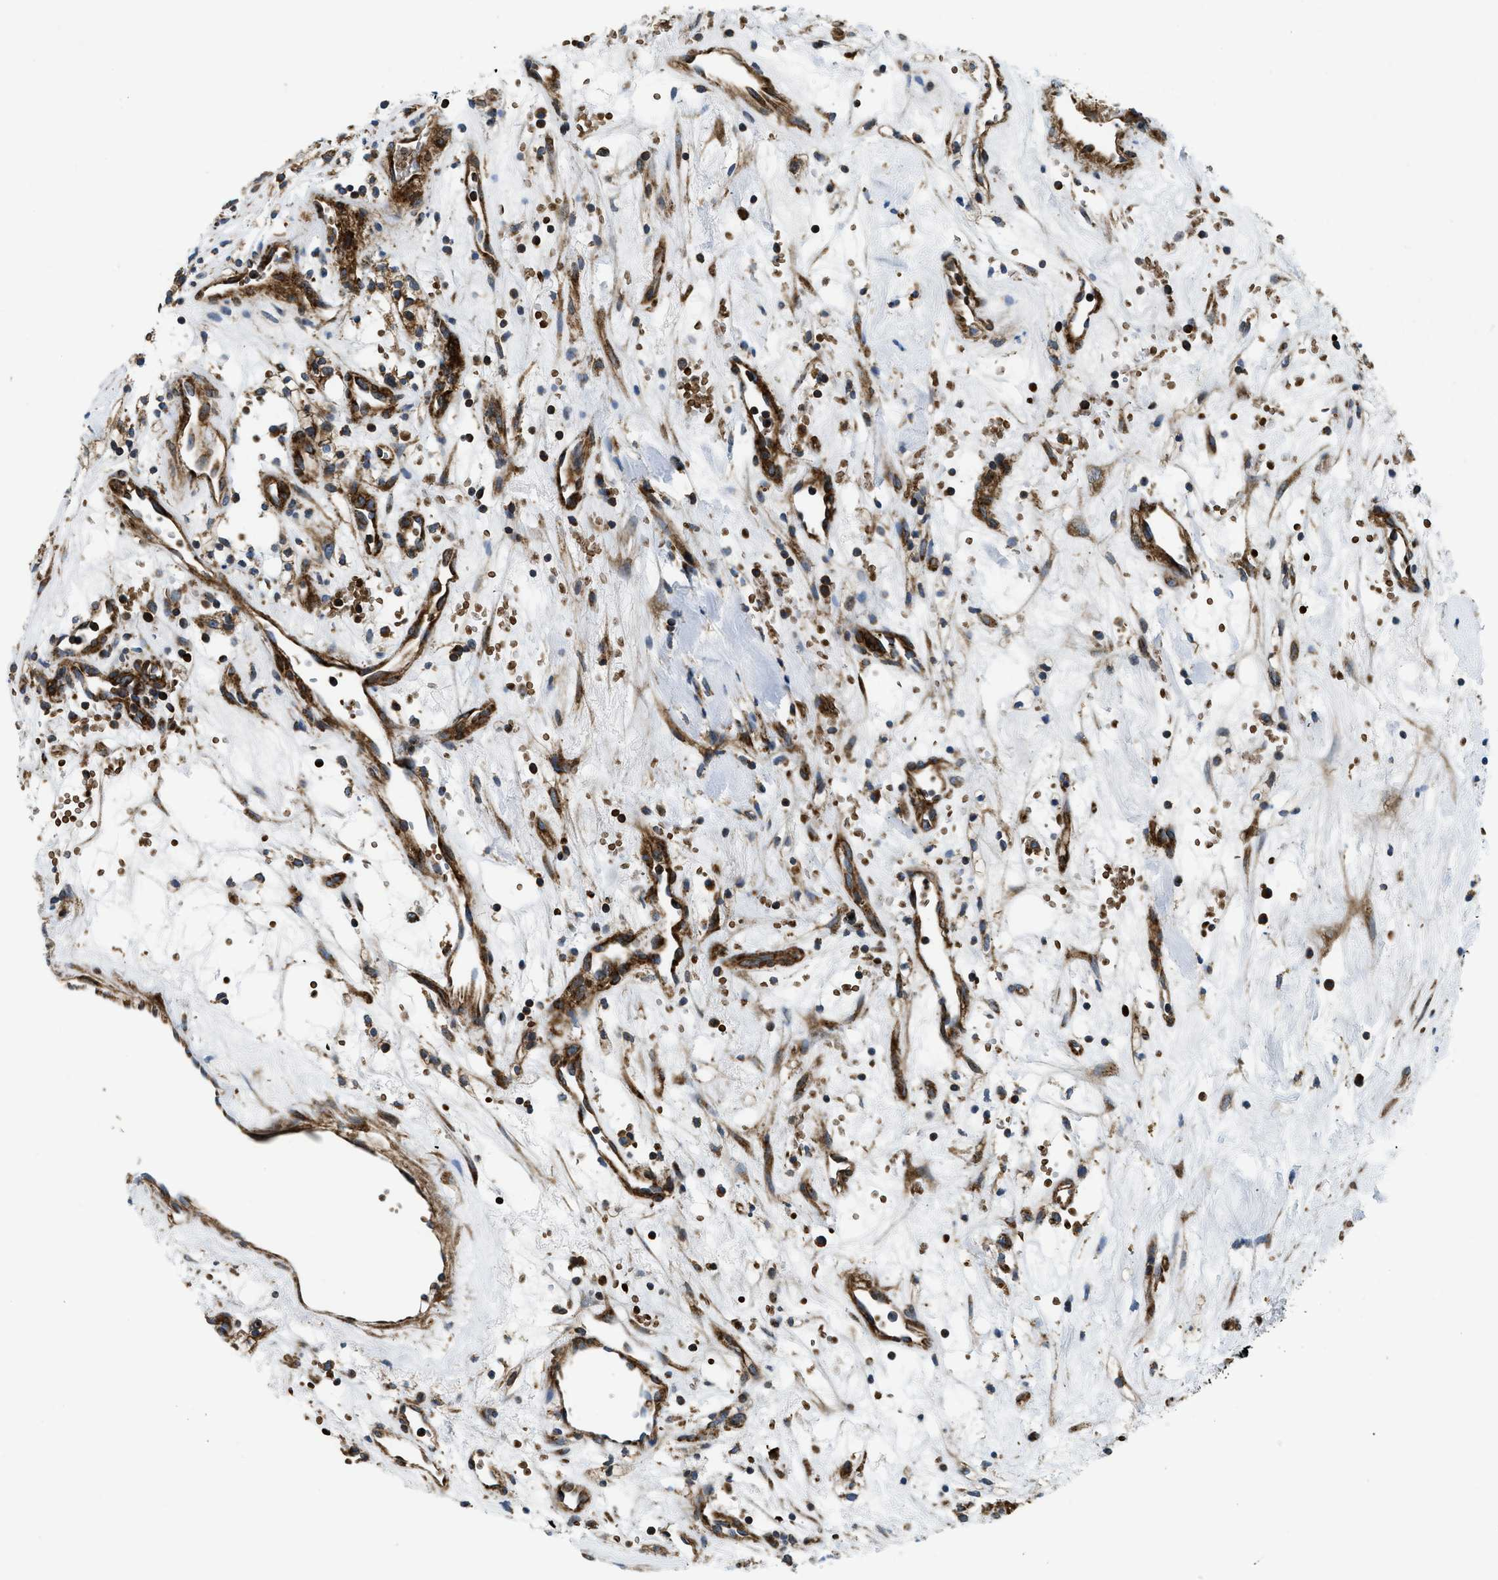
{"staining": {"intensity": "moderate", "quantity": ">75%", "location": "cytoplasmic/membranous"}, "tissue": "renal cancer", "cell_type": "Tumor cells", "image_type": "cancer", "snomed": [{"axis": "morphology", "description": "Adenocarcinoma, NOS"}, {"axis": "topography", "description": "Kidney"}], "caption": "Protein staining by immunohistochemistry reveals moderate cytoplasmic/membranous expression in approximately >75% of tumor cells in renal cancer.", "gene": "CSPG4", "patient": {"sex": "male", "age": 59}}